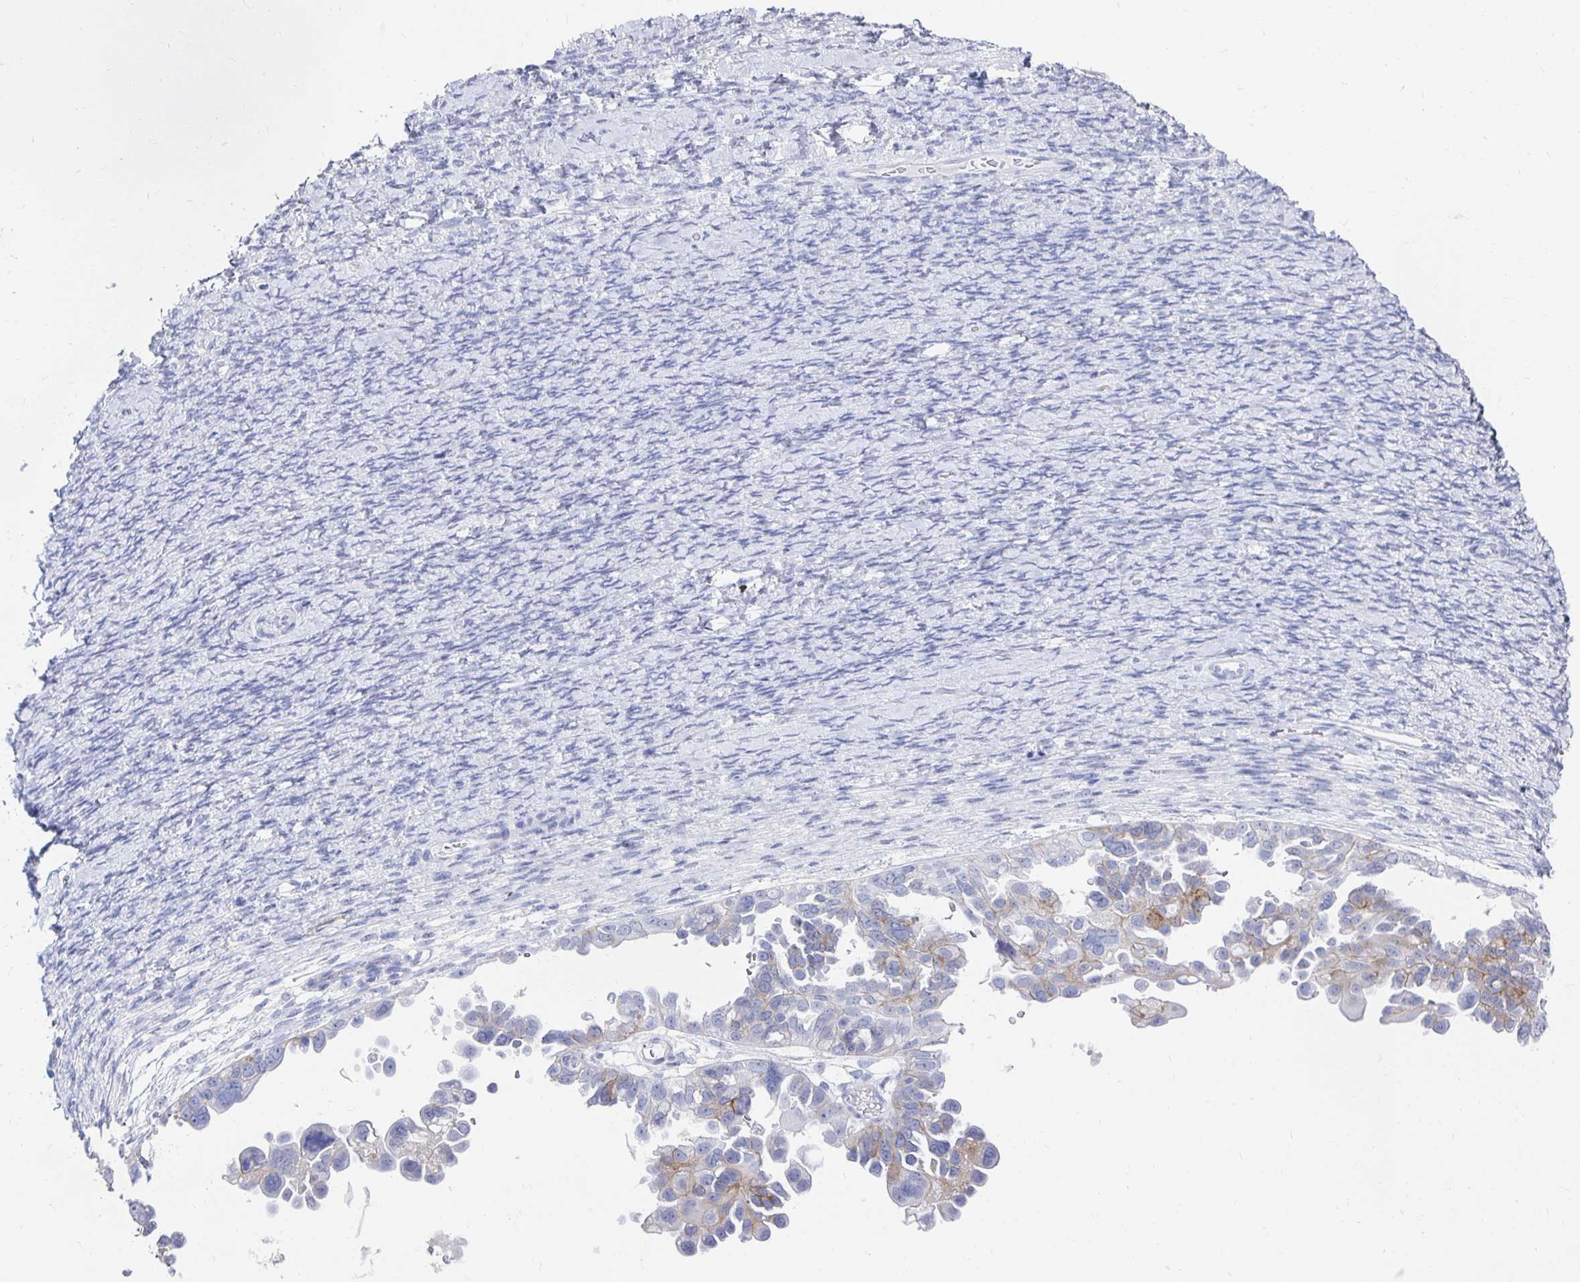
{"staining": {"intensity": "moderate", "quantity": "<25%", "location": "cytoplasmic/membranous"}, "tissue": "ovarian cancer", "cell_type": "Tumor cells", "image_type": "cancer", "snomed": [{"axis": "morphology", "description": "Cystadenocarcinoma, serous, NOS"}, {"axis": "topography", "description": "Ovary"}], "caption": "Ovarian cancer was stained to show a protein in brown. There is low levels of moderate cytoplasmic/membranous expression in about <25% of tumor cells.", "gene": "PRDM7", "patient": {"sex": "female", "age": 53}}